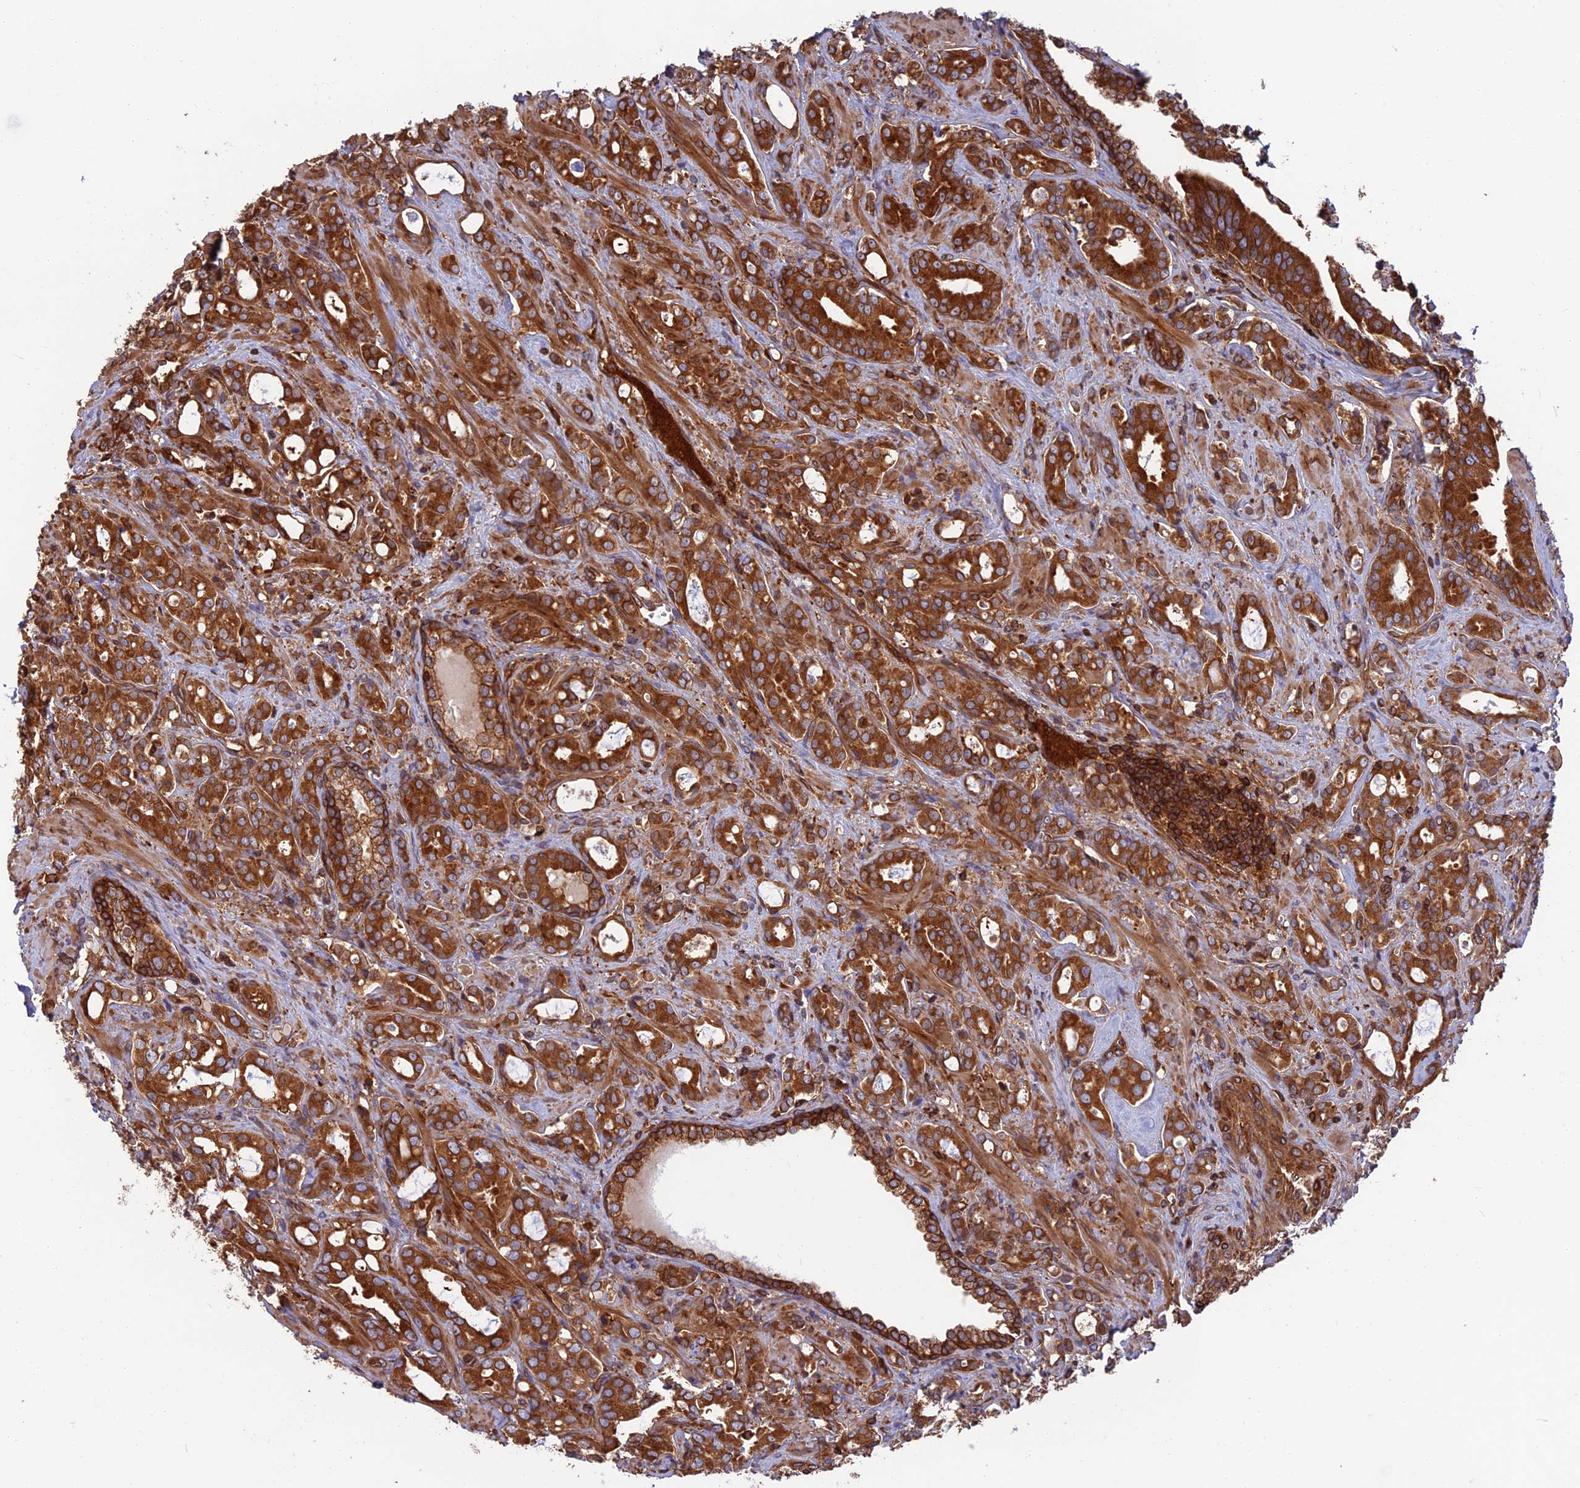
{"staining": {"intensity": "strong", "quantity": ">75%", "location": "cytoplasmic/membranous"}, "tissue": "prostate cancer", "cell_type": "Tumor cells", "image_type": "cancer", "snomed": [{"axis": "morphology", "description": "Adenocarcinoma, High grade"}, {"axis": "topography", "description": "Prostate"}], "caption": "Strong cytoplasmic/membranous protein staining is appreciated in approximately >75% of tumor cells in prostate cancer (high-grade adenocarcinoma). The staining is performed using DAB (3,3'-diaminobenzidine) brown chromogen to label protein expression. The nuclei are counter-stained blue using hematoxylin.", "gene": "WDR1", "patient": {"sex": "male", "age": 72}}